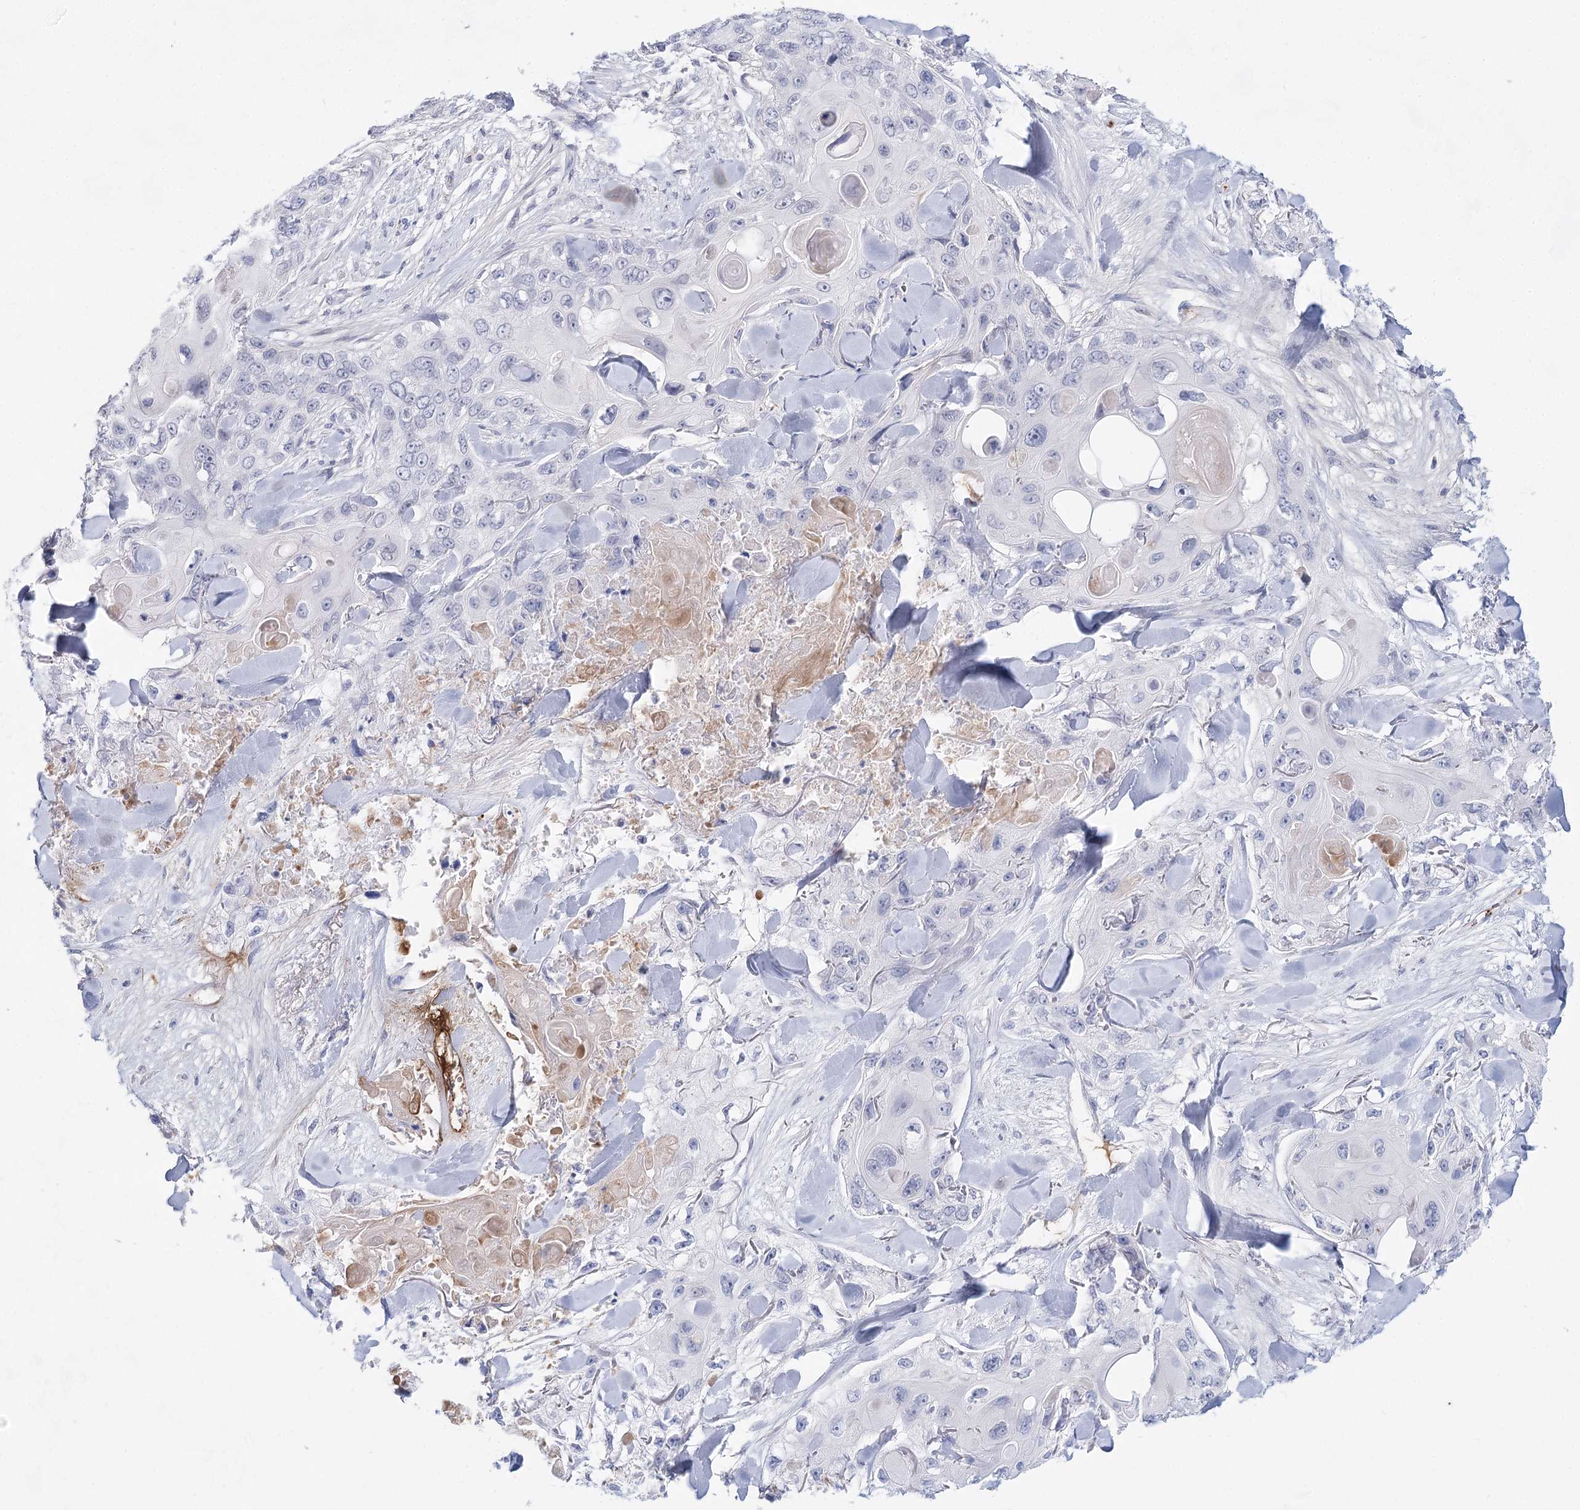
{"staining": {"intensity": "negative", "quantity": "none", "location": "none"}, "tissue": "skin cancer", "cell_type": "Tumor cells", "image_type": "cancer", "snomed": [{"axis": "morphology", "description": "Normal tissue, NOS"}, {"axis": "morphology", "description": "Squamous cell carcinoma, NOS"}, {"axis": "topography", "description": "Skin"}], "caption": "Tumor cells are negative for brown protein staining in skin cancer.", "gene": "TASOR2", "patient": {"sex": "male", "age": 72}}